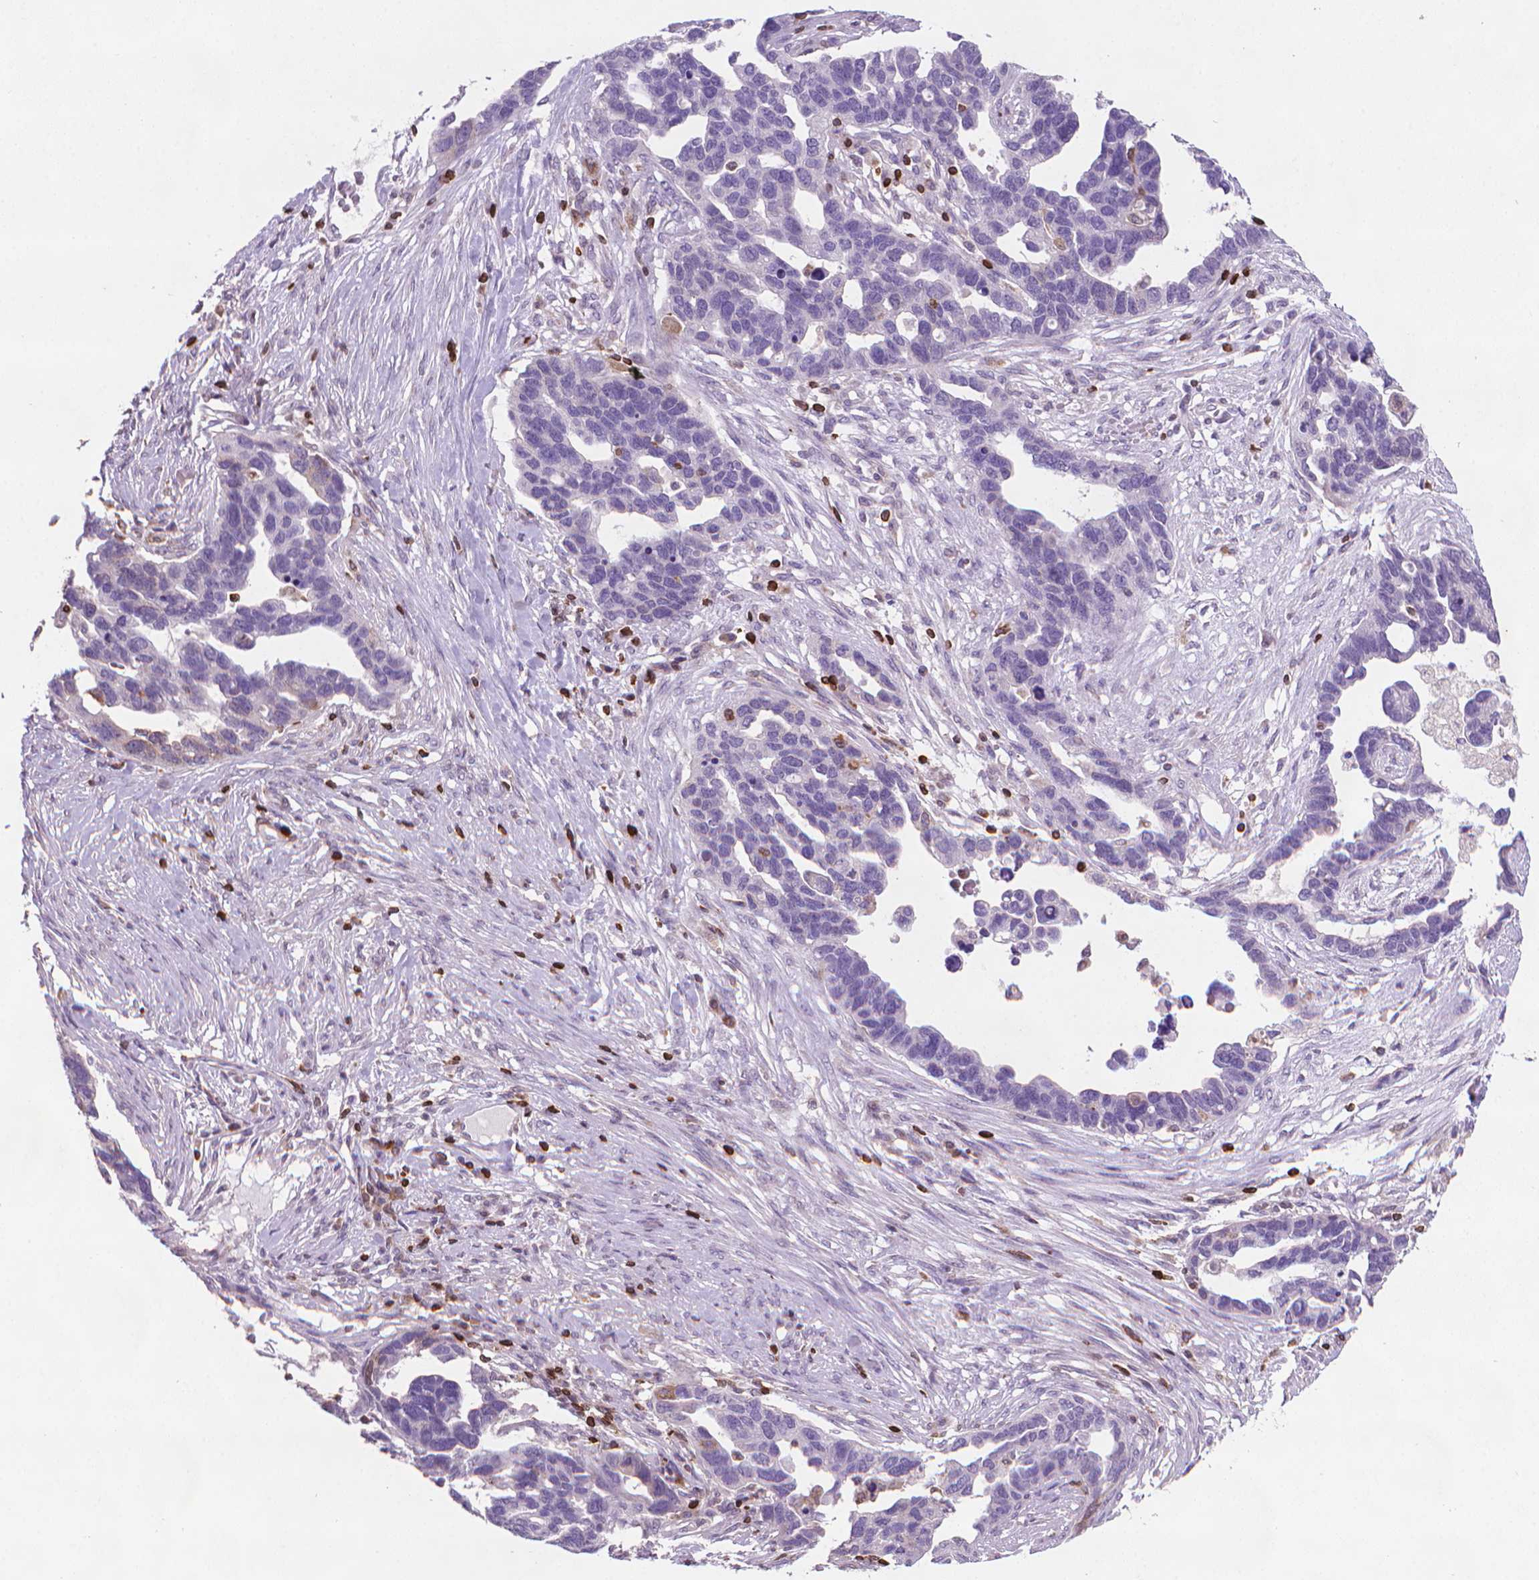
{"staining": {"intensity": "negative", "quantity": "none", "location": "none"}, "tissue": "ovarian cancer", "cell_type": "Tumor cells", "image_type": "cancer", "snomed": [{"axis": "morphology", "description": "Cystadenocarcinoma, serous, NOS"}, {"axis": "topography", "description": "Ovary"}], "caption": "IHC of human ovarian serous cystadenocarcinoma displays no staining in tumor cells.", "gene": "BCL2", "patient": {"sex": "female", "age": 54}}